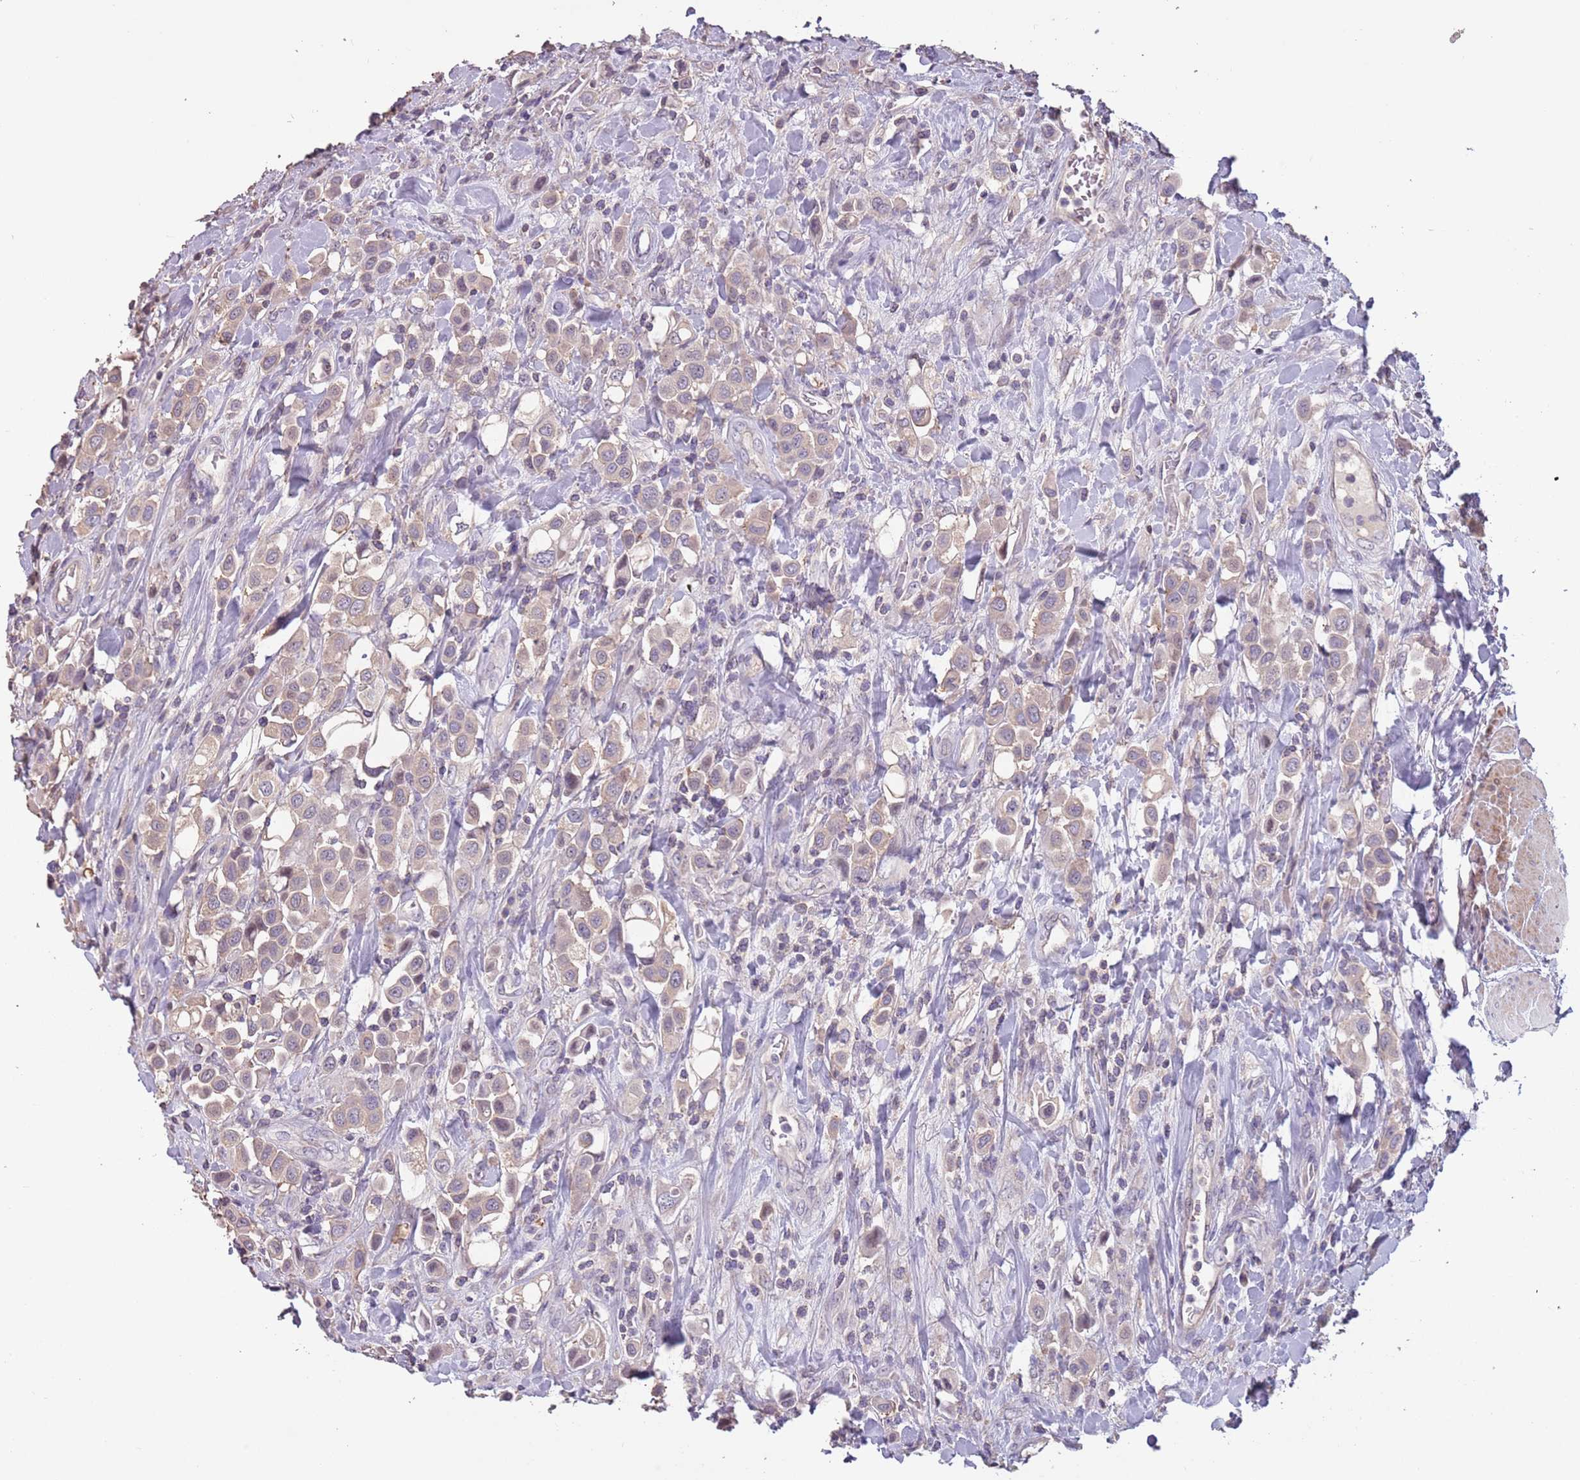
{"staining": {"intensity": "weak", "quantity": "25%-75%", "location": "cytoplasmic/membranous"}, "tissue": "urothelial cancer", "cell_type": "Tumor cells", "image_type": "cancer", "snomed": [{"axis": "morphology", "description": "Urothelial carcinoma, High grade"}, {"axis": "topography", "description": "Urinary bladder"}], "caption": "Immunohistochemistry (IHC) (DAB (3,3'-diaminobenzidine)) staining of human high-grade urothelial carcinoma displays weak cytoplasmic/membranous protein staining in approximately 25%-75% of tumor cells.", "gene": "MBD3L1", "patient": {"sex": "male", "age": 50}}